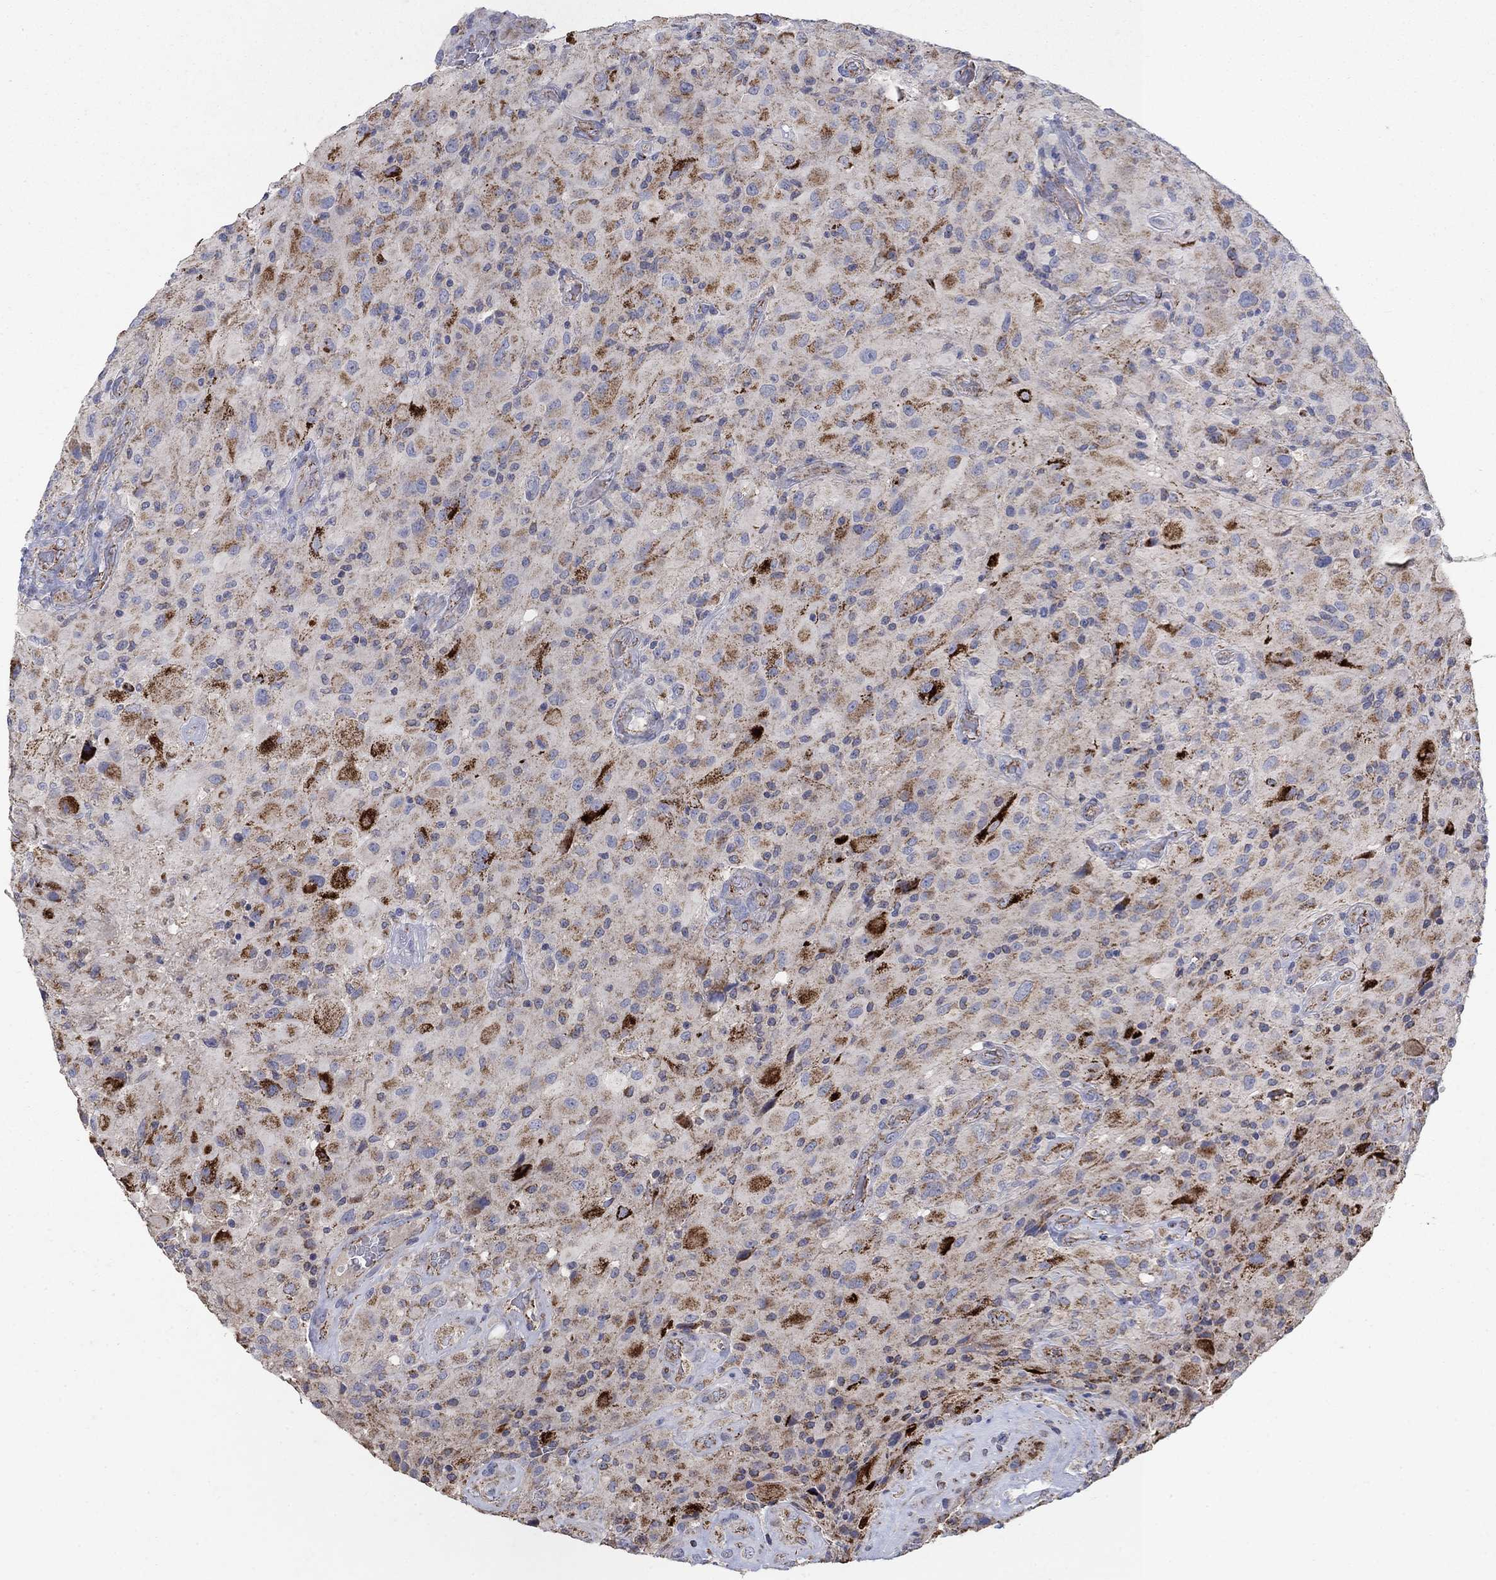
{"staining": {"intensity": "strong", "quantity": "25%-75%", "location": "cytoplasmic/membranous"}, "tissue": "glioma", "cell_type": "Tumor cells", "image_type": "cancer", "snomed": [{"axis": "morphology", "description": "Glioma, malignant, High grade"}, {"axis": "topography", "description": "Cerebral cortex"}], "caption": "Immunohistochemical staining of human malignant glioma (high-grade) exhibits high levels of strong cytoplasmic/membranous expression in about 25%-75% of tumor cells.", "gene": "PNPLA2", "patient": {"sex": "male", "age": 35}}